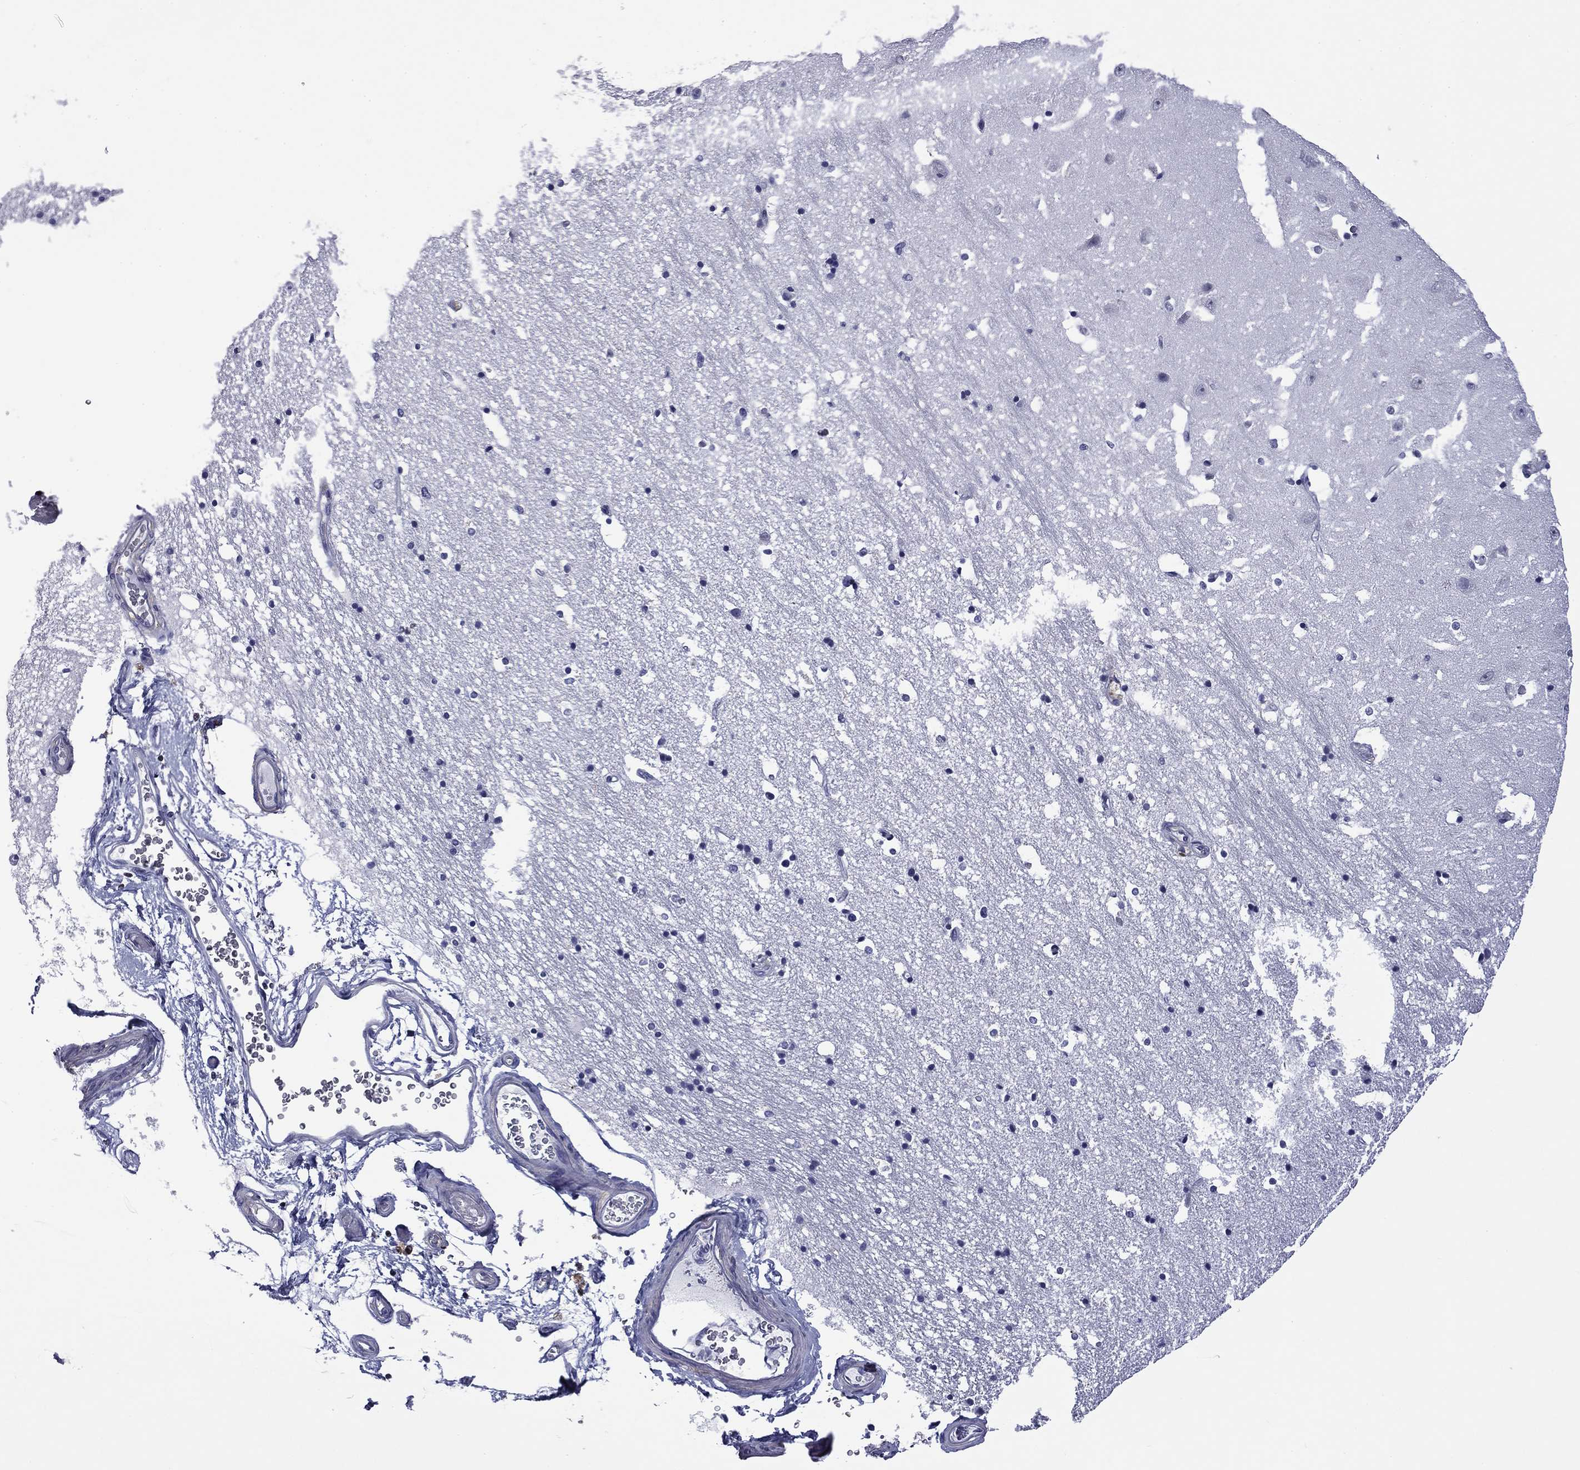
{"staining": {"intensity": "negative", "quantity": "none", "location": "none"}, "tissue": "hippocampus", "cell_type": "Glial cells", "image_type": "normal", "snomed": [{"axis": "morphology", "description": "Normal tissue, NOS"}, {"axis": "topography", "description": "Hippocampus"}], "caption": "Photomicrograph shows no protein staining in glial cells of unremarkable hippocampus. (Brightfield microscopy of DAB immunohistochemistry (IHC) at high magnification).", "gene": "IKZF3", "patient": {"sex": "male", "age": 44}}